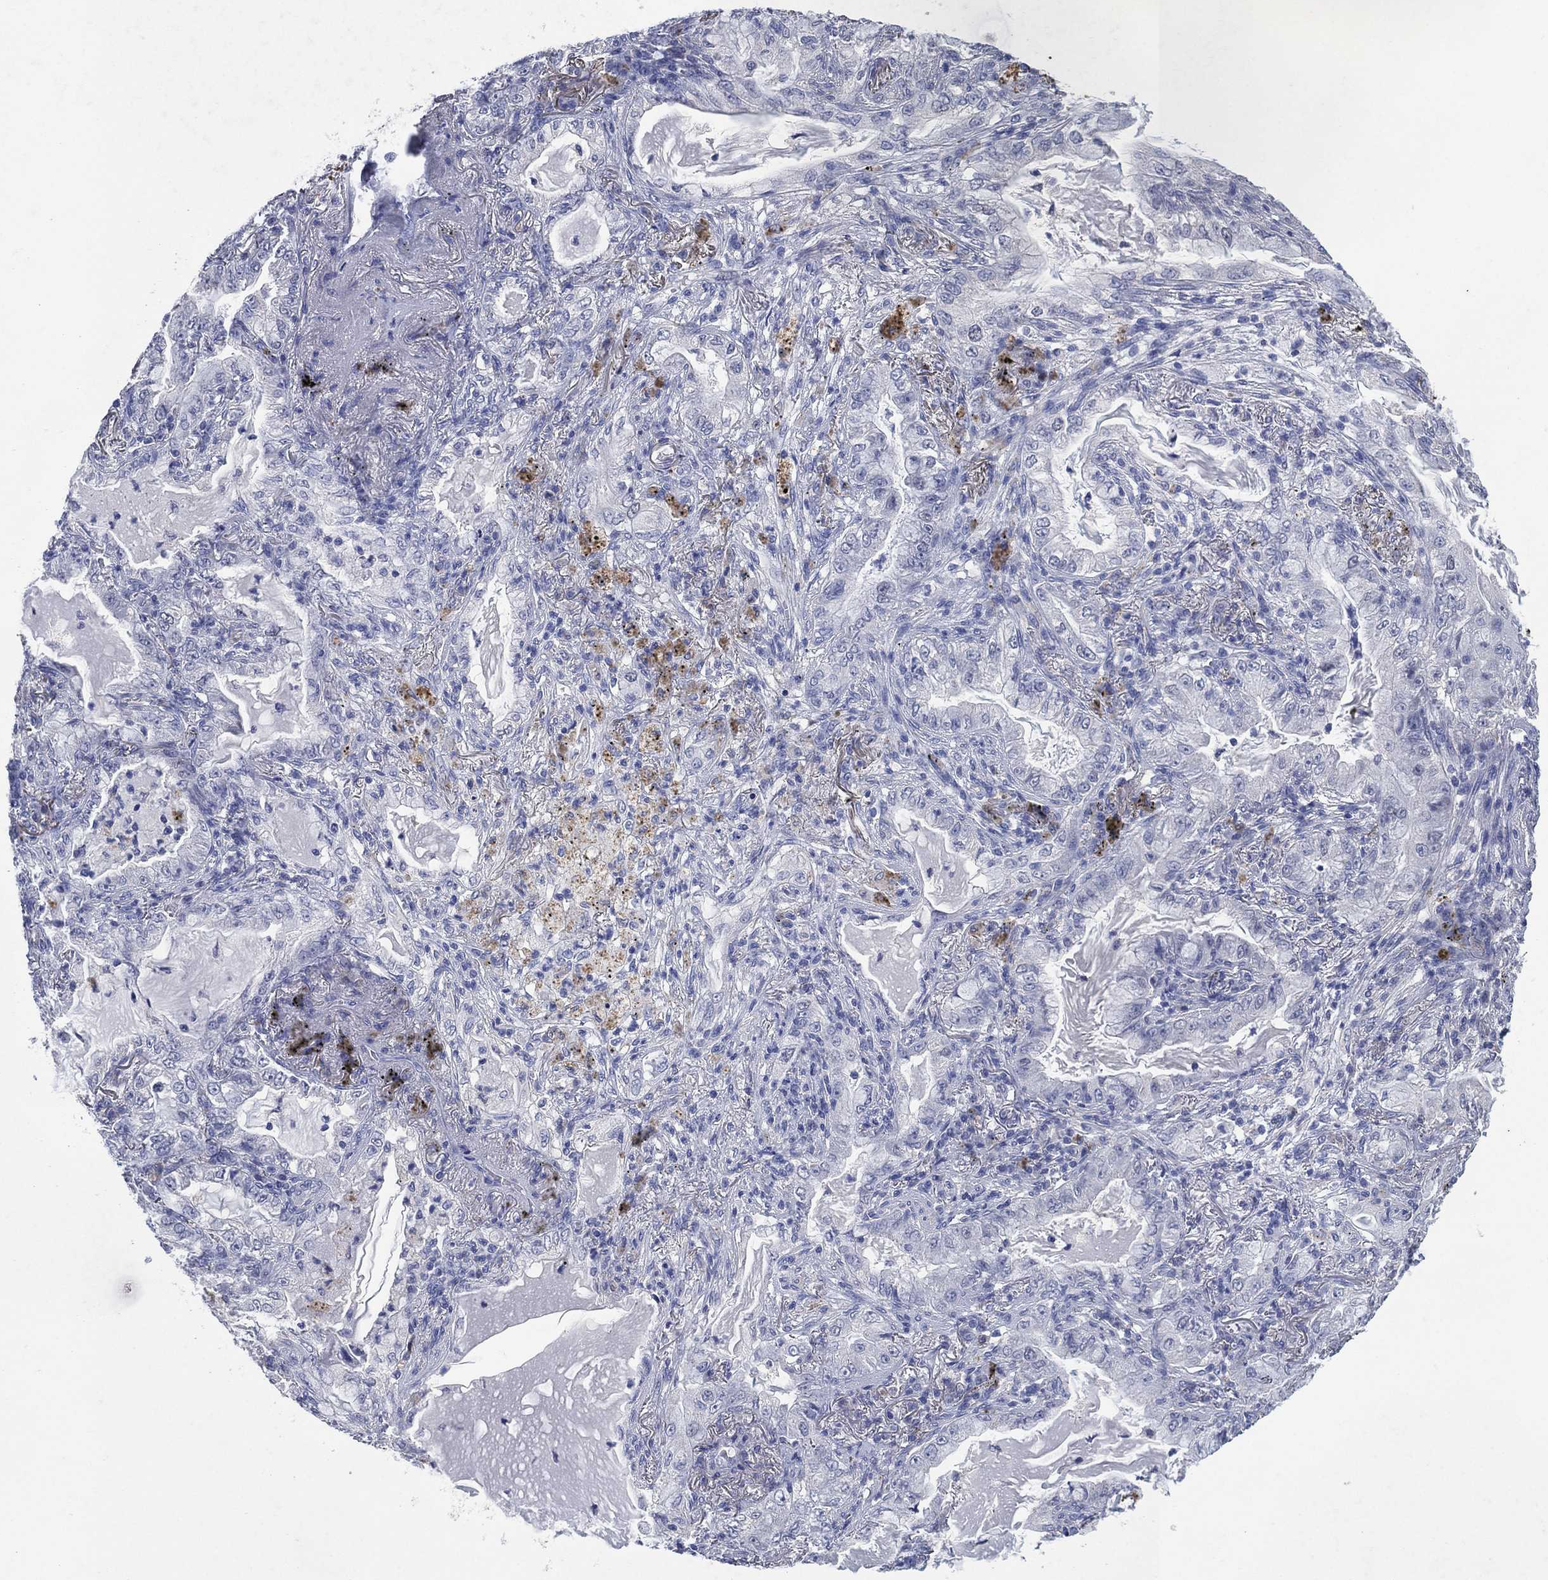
{"staining": {"intensity": "negative", "quantity": "none", "location": "none"}, "tissue": "lung cancer", "cell_type": "Tumor cells", "image_type": "cancer", "snomed": [{"axis": "morphology", "description": "Adenocarcinoma, NOS"}, {"axis": "topography", "description": "Lung"}], "caption": "Immunohistochemical staining of adenocarcinoma (lung) demonstrates no significant positivity in tumor cells. (IHC, brightfield microscopy, high magnification).", "gene": "FSCN2", "patient": {"sex": "female", "age": 73}}